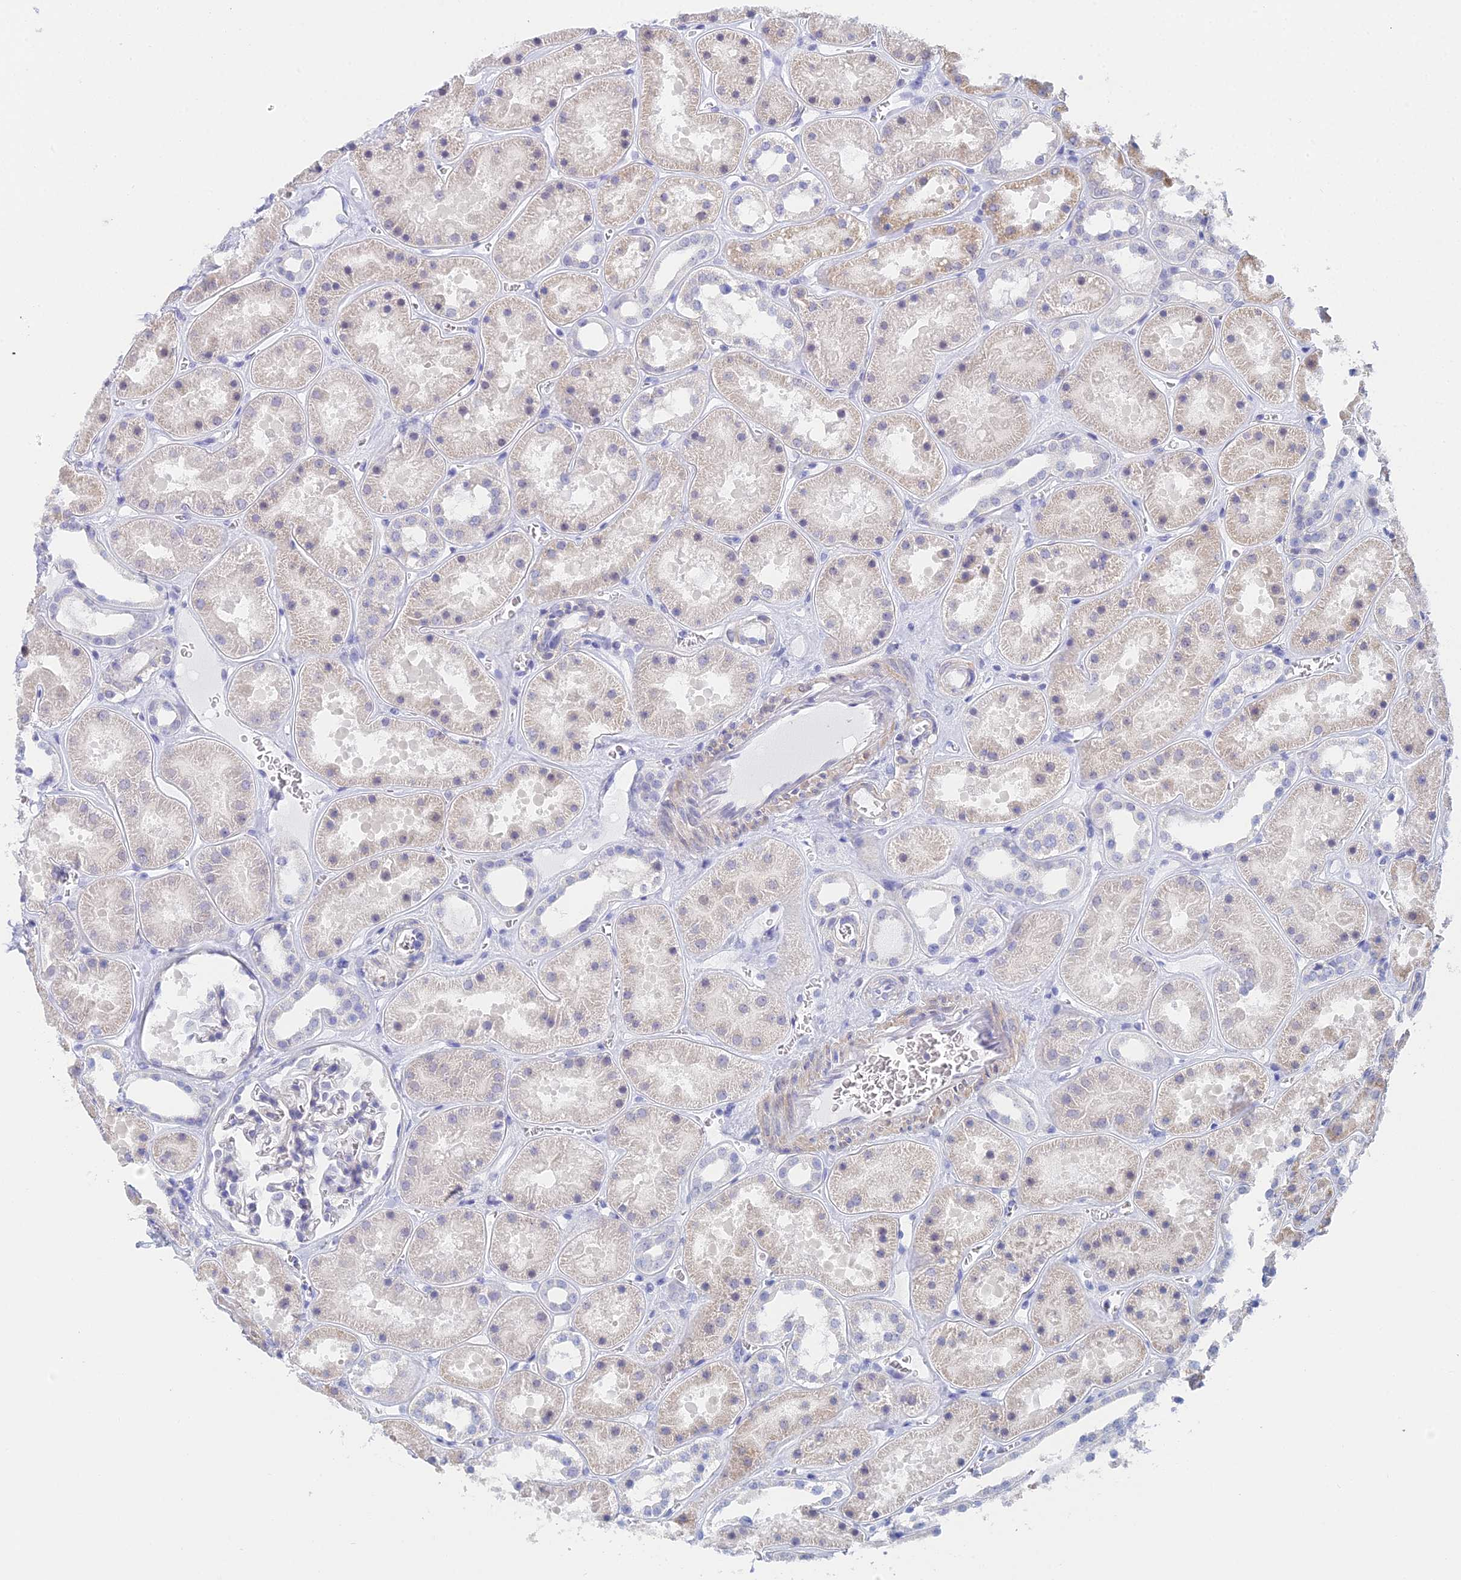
{"staining": {"intensity": "negative", "quantity": "none", "location": "none"}, "tissue": "kidney", "cell_type": "Cells in glomeruli", "image_type": "normal", "snomed": [{"axis": "morphology", "description": "Normal tissue, NOS"}, {"axis": "topography", "description": "Kidney"}], "caption": "Micrograph shows no significant protein staining in cells in glomeruli of unremarkable kidney. (DAB IHC with hematoxylin counter stain).", "gene": "MCM2", "patient": {"sex": "female", "age": 41}}